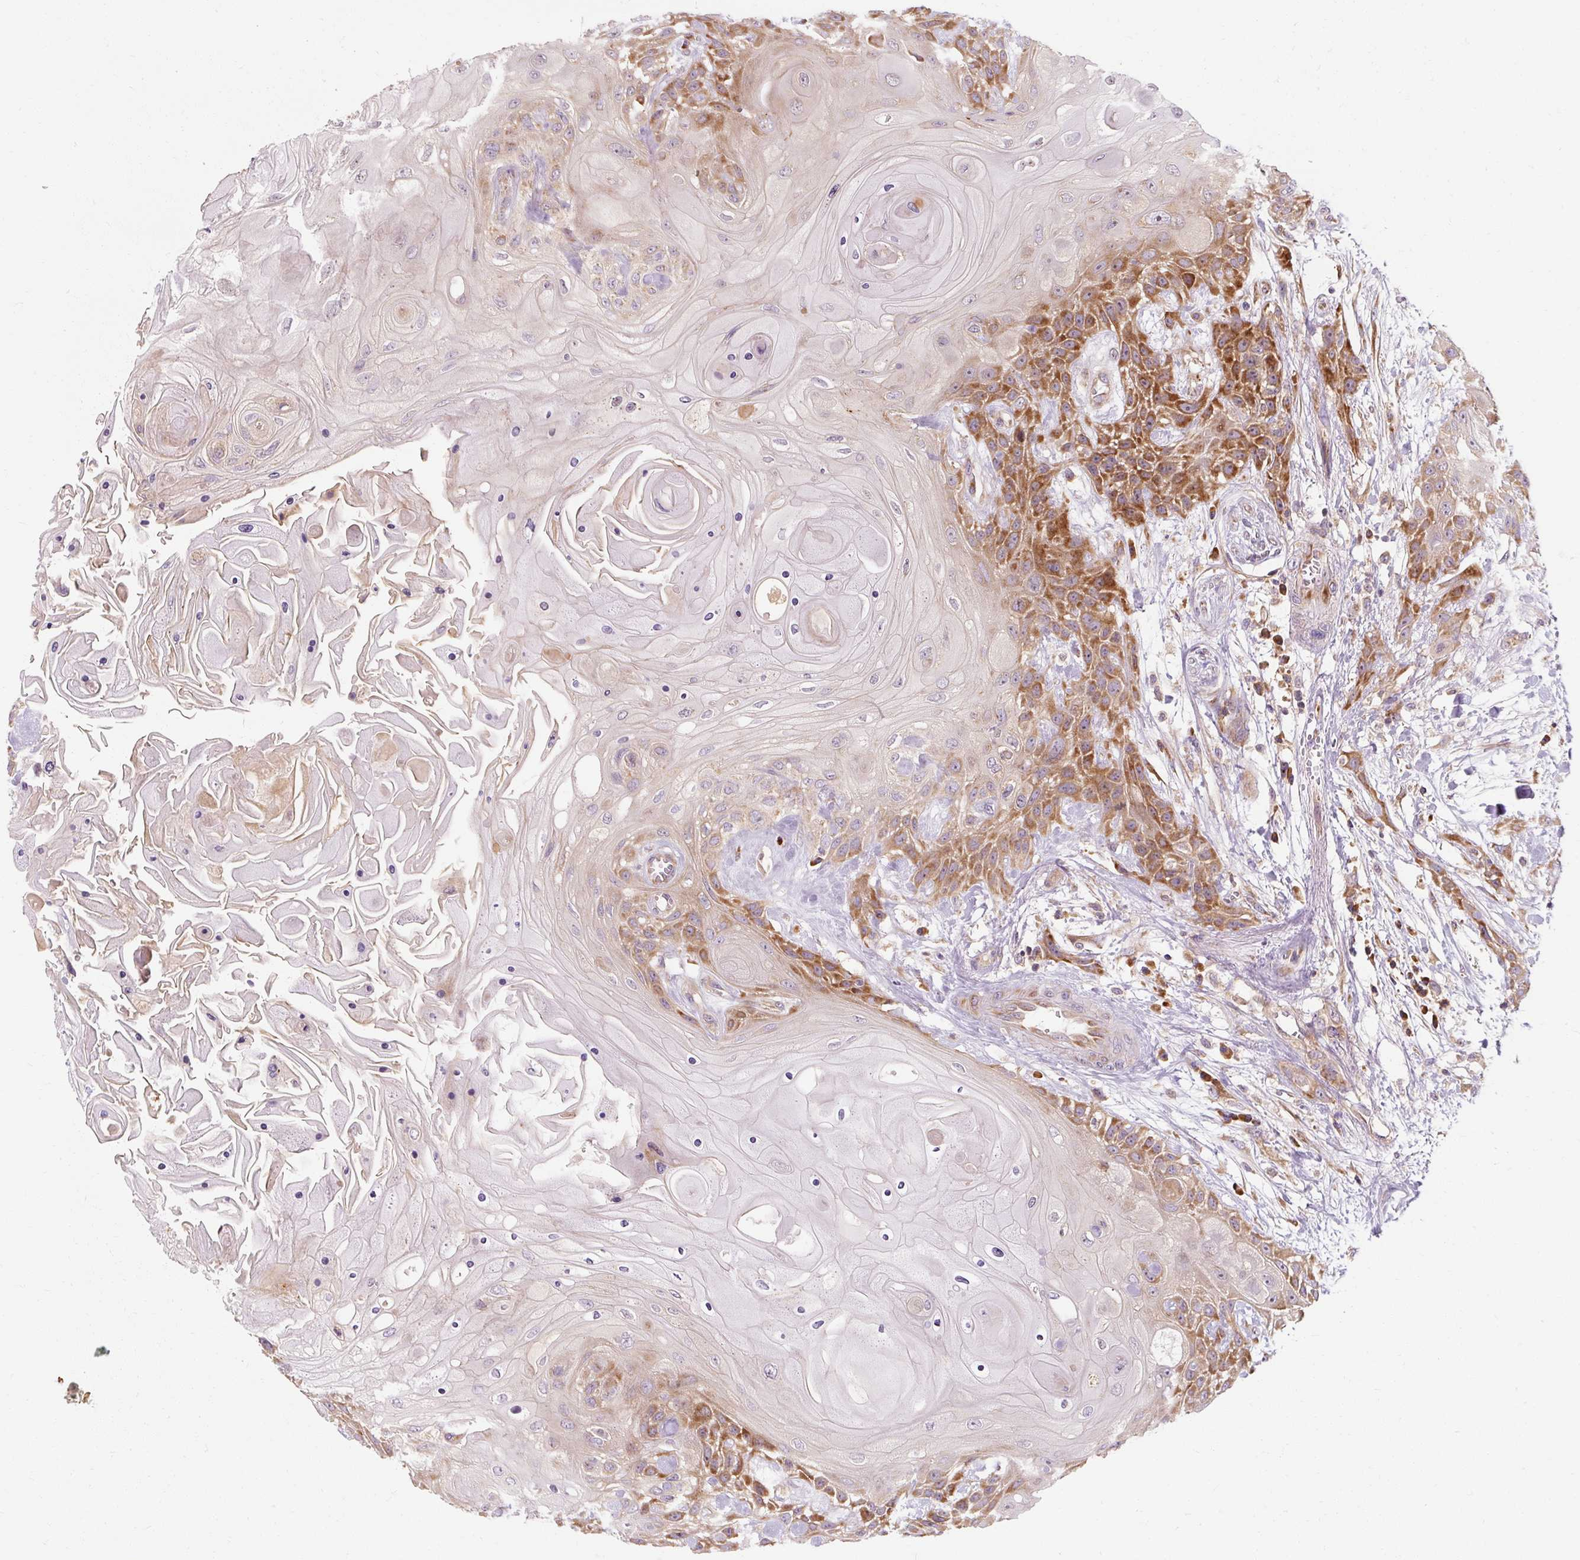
{"staining": {"intensity": "moderate", "quantity": "25%-75%", "location": "cytoplasmic/membranous"}, "tissue": "head and neck cancer", "cell_type": "Tumor cells", "image_type": "cancer", "snomed": [{"axis": "morphology", "description": "Squamous cell carcinoma, NOS"}, {"axis": "topography", "description": "Head-Neck"}], "caption": "Tumor cells reveal moderate cytoplasmic/membranous positivity in about 25%-75% of cells in head and neck cancer (squamous cell carcinoma).", "gene": "PRSS48", "patient": {"sex": "female", "age": 43}}